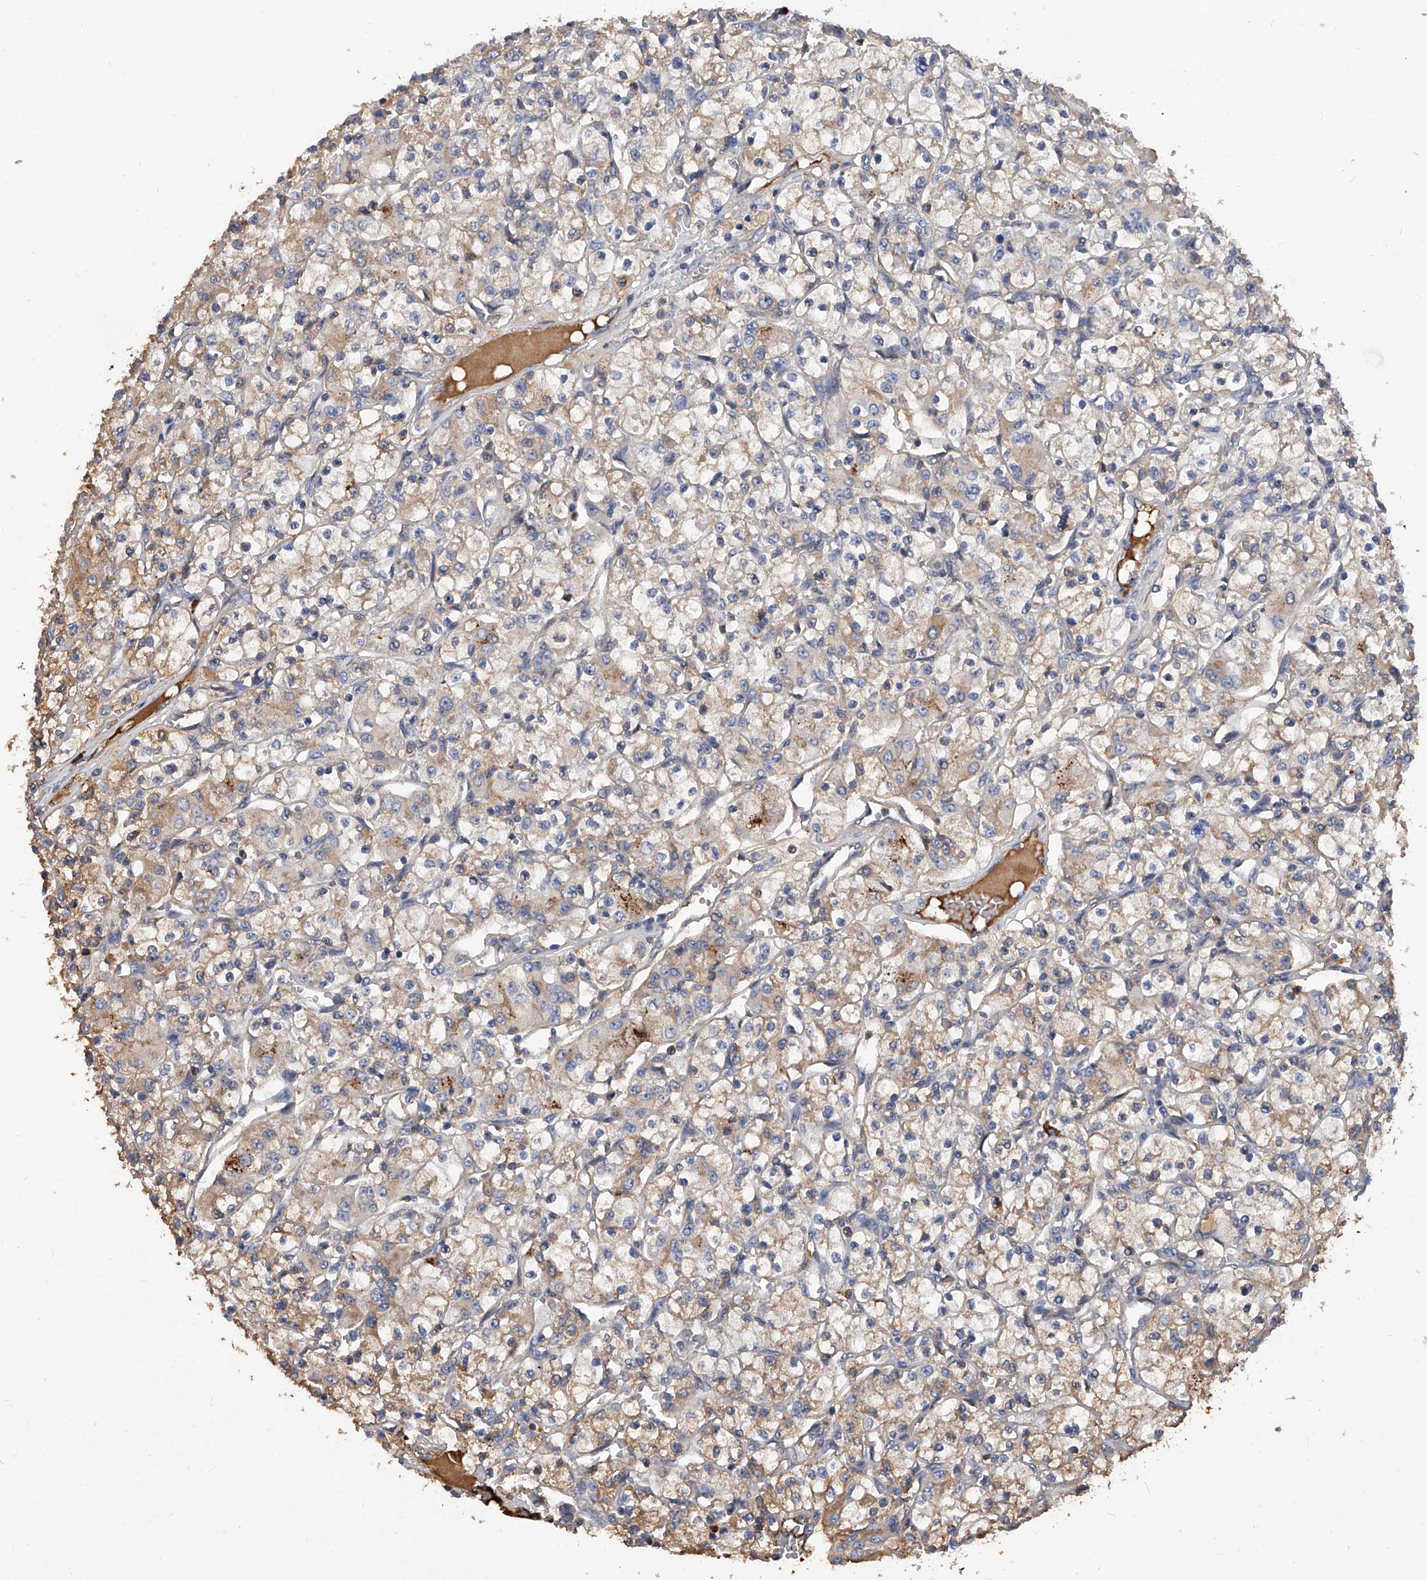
{"staining": {"intensity": "weak", "quantity": ">75%", "location": "cytoplasmic/membranous"}, "tissue": "renal cancer", "cell_type": "Tumor cells", "image_type": "cancer", "snomed": [{"axis": "morphology", "description": "Adenocarcinoma, NOS"}, {"axis": "topography", "description": "Kidney"}], "caption": "This micrograph shows renal cancer (adenocarcinoma) stained with immunohistochemistry (IHC) to label a protein in brown. The cytoplasmic/membranous of tumor cells show weak positivity for the protein. Nuclei are counter-stained blue.", "gene": "ZNF25", "patient": {"sex": "female", "age": 59}}